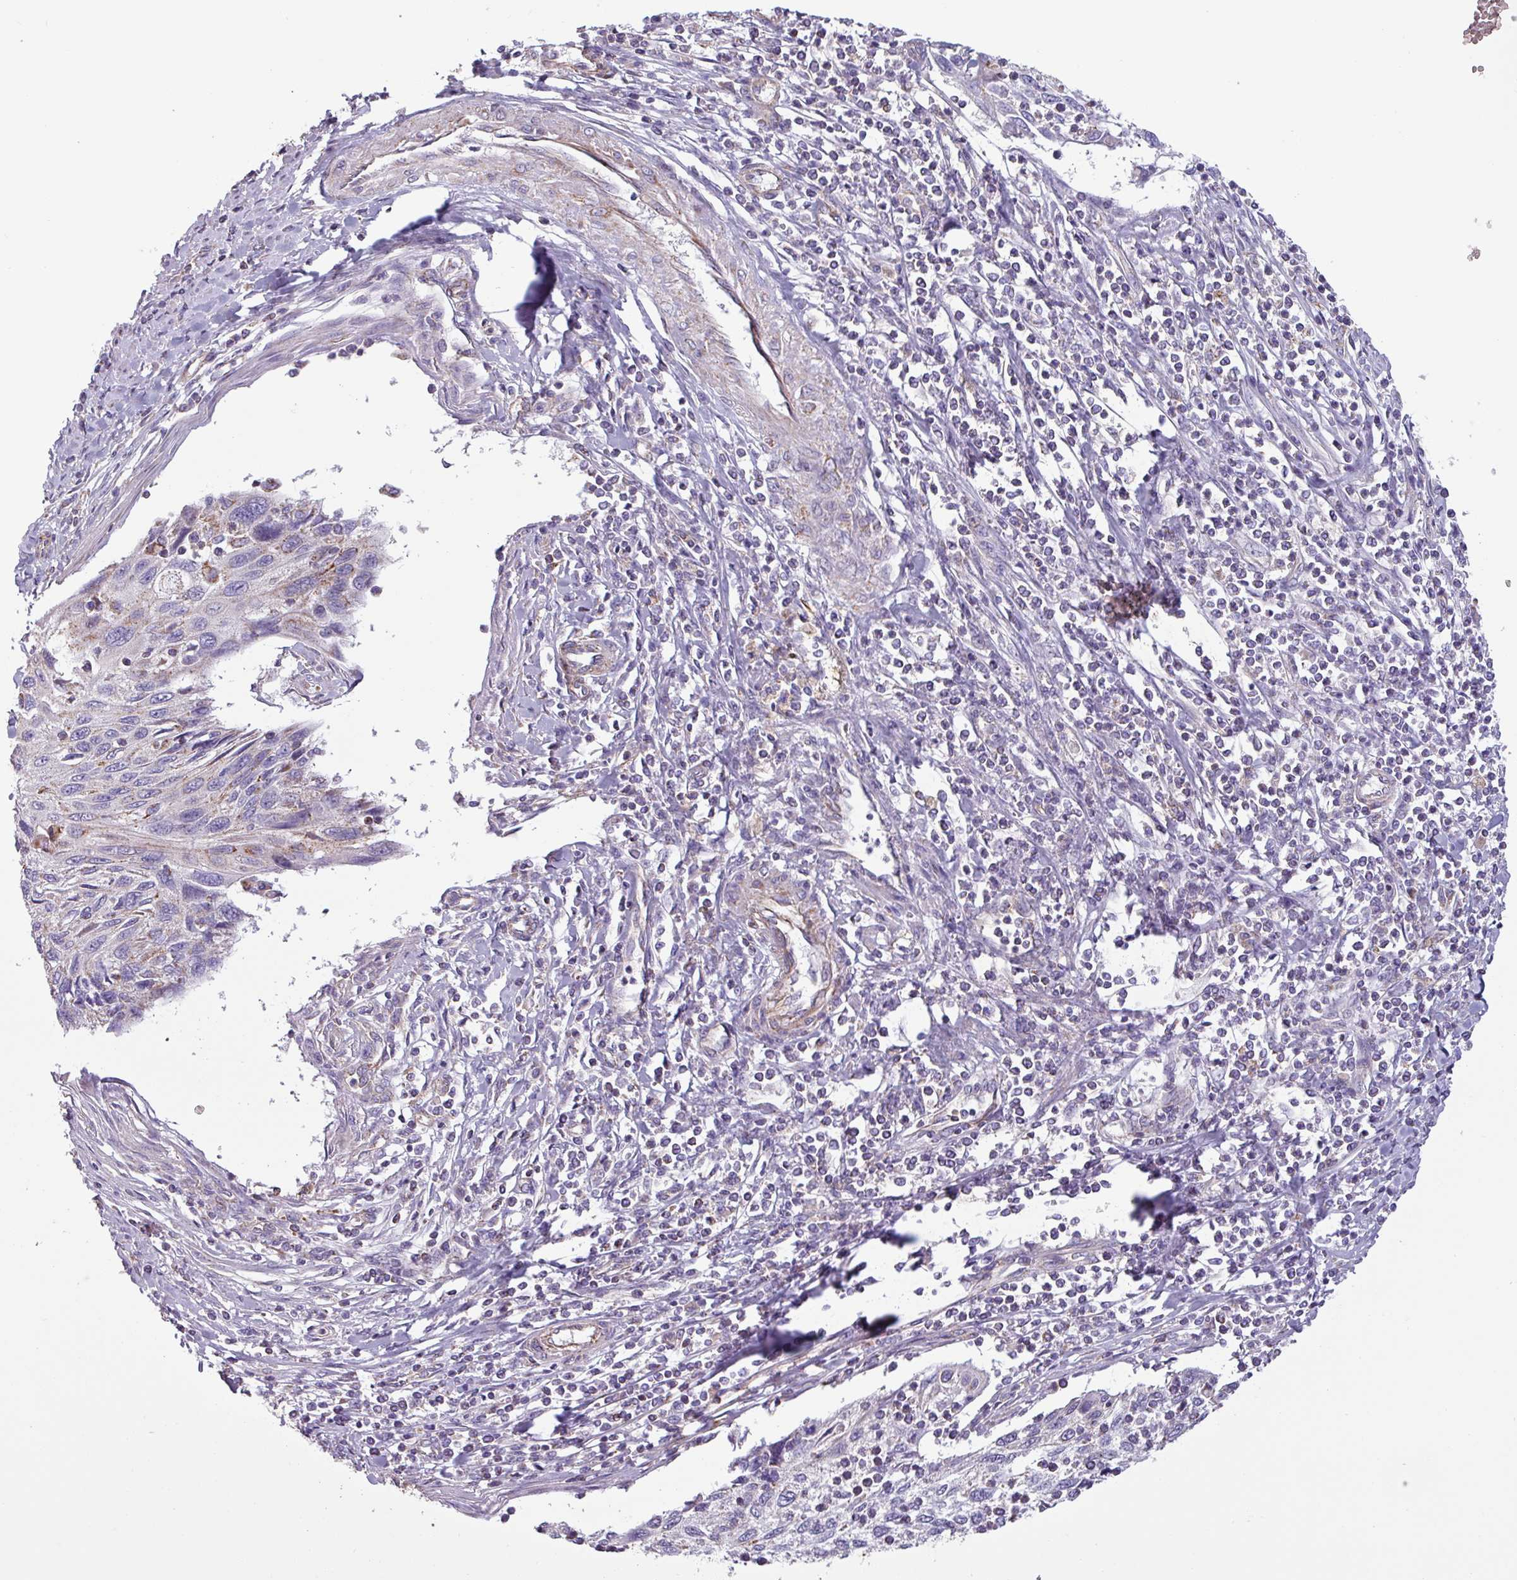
{"staining": {"intensity": "moderate", "quantity": "<25%", "location": "cytoplasmic/membranous"}, "tissue": "cervical cancer", "cell_type": "Tumor cells", "image_type": "cancer", "snomed": [{"axis": "morphology", "description": "Squamous cell carcinoma, NOS"}, {"axis": "topography", "description": "Cervix"}], "caption": "An image showing moderate cytoplasmic/membranous expression in about <25% of tumor cells in cervical cancer (squamous cell carcinoma), as visualized by brown immunohistochemical staining.", "gene": "CAMK1", "patient": {"sex": "female", "age": 70}}